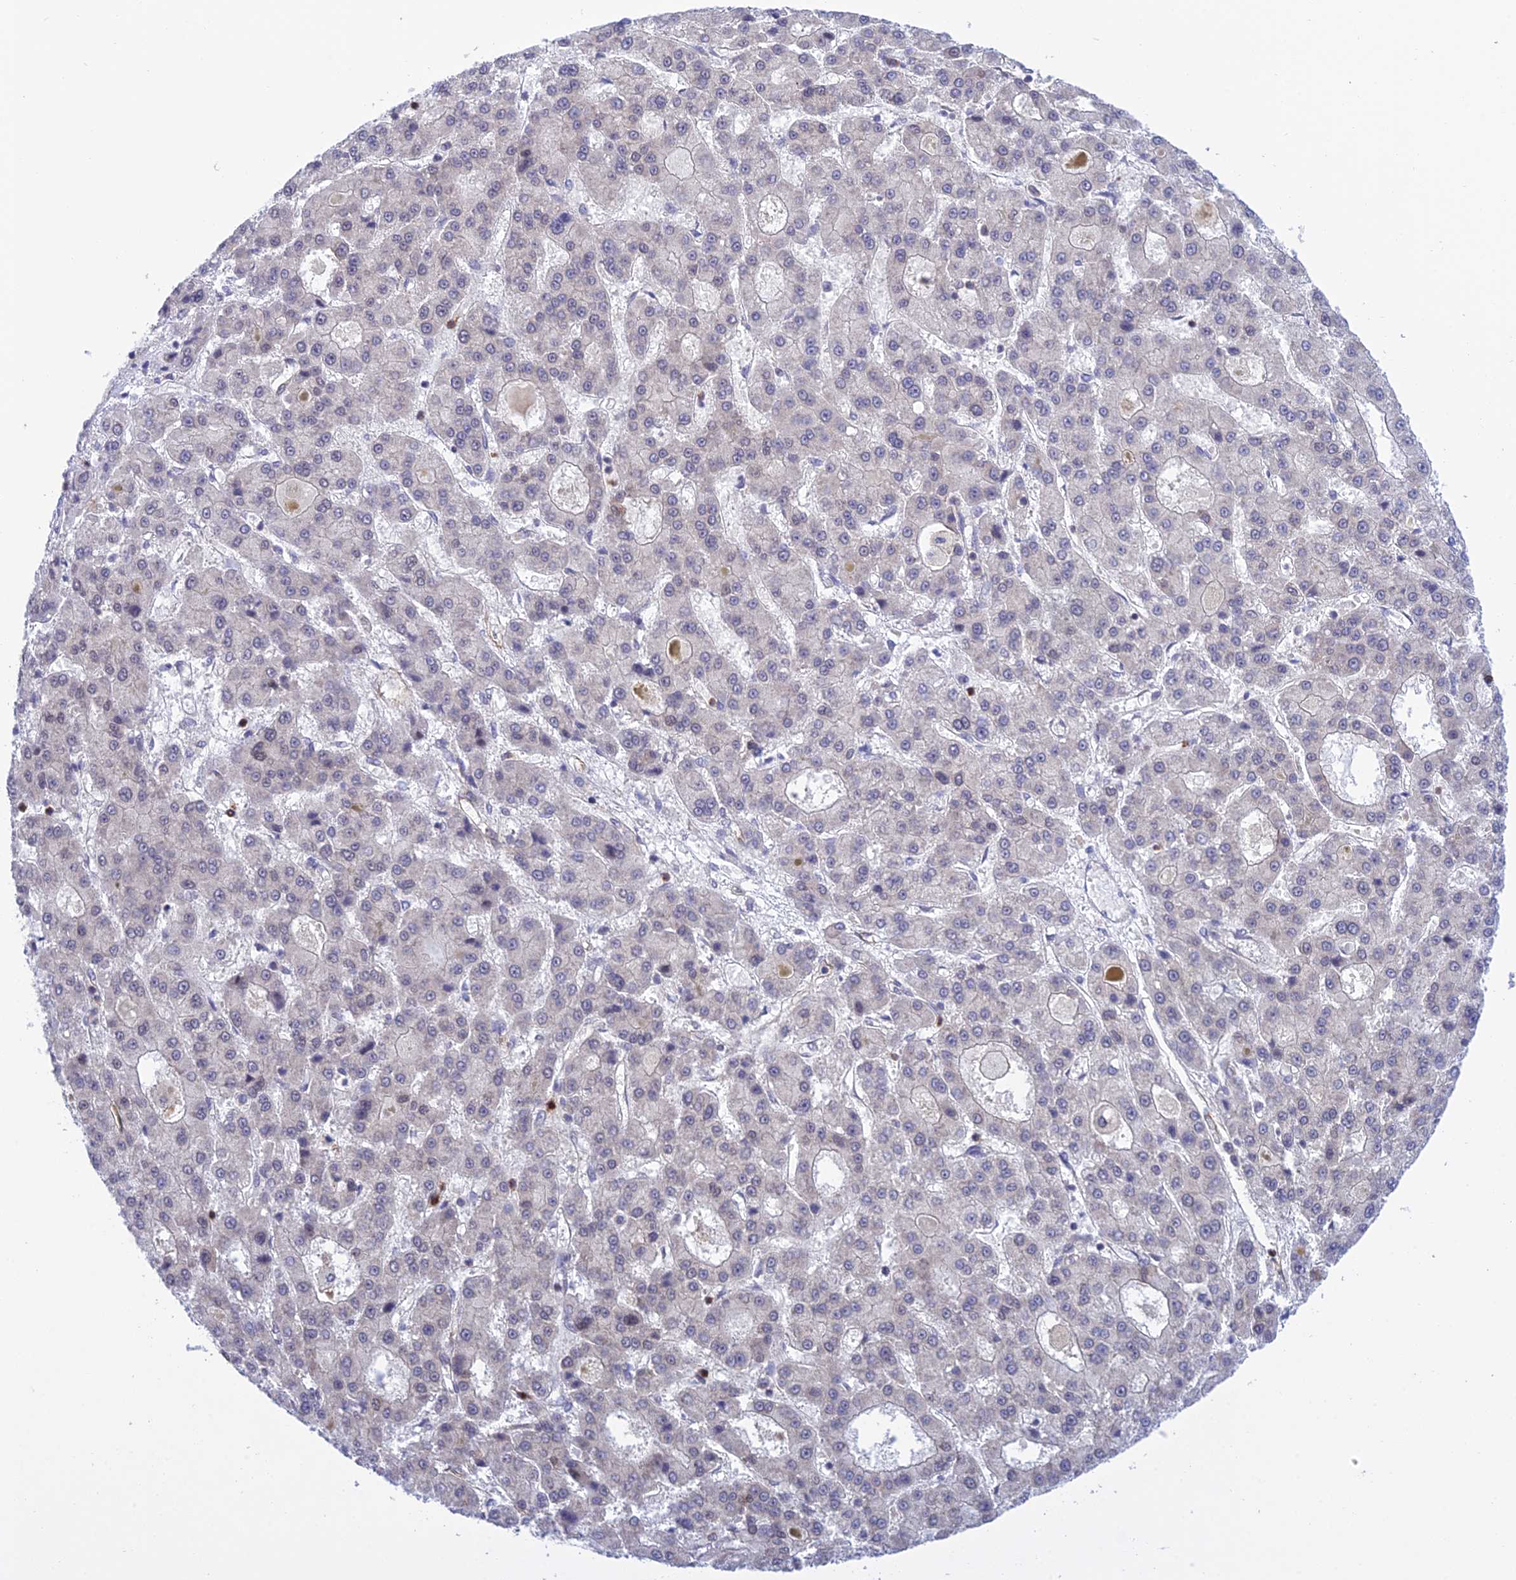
{"staining": {"intensity": "negative", "quantity": "none", "location": "none"}, "tissue": "liver cancer", "cell_type": "Tumor cells", "image_type": "cancer", "snomed": [{"axis": "morphology", "description": "Carcinoma, Hepatocellular, NOS"}, {"axis": "topography", "description": "Liver"}], "caption": "IHC histopathology image of liver cancer stained for a protein (brown), which shows no expression in tumor cells. (Brightfield microscopy of DAB immunohistochemistry at high magnification).", "gene": "TCEA1", "patient": {"sex": "male", "age": 70}}